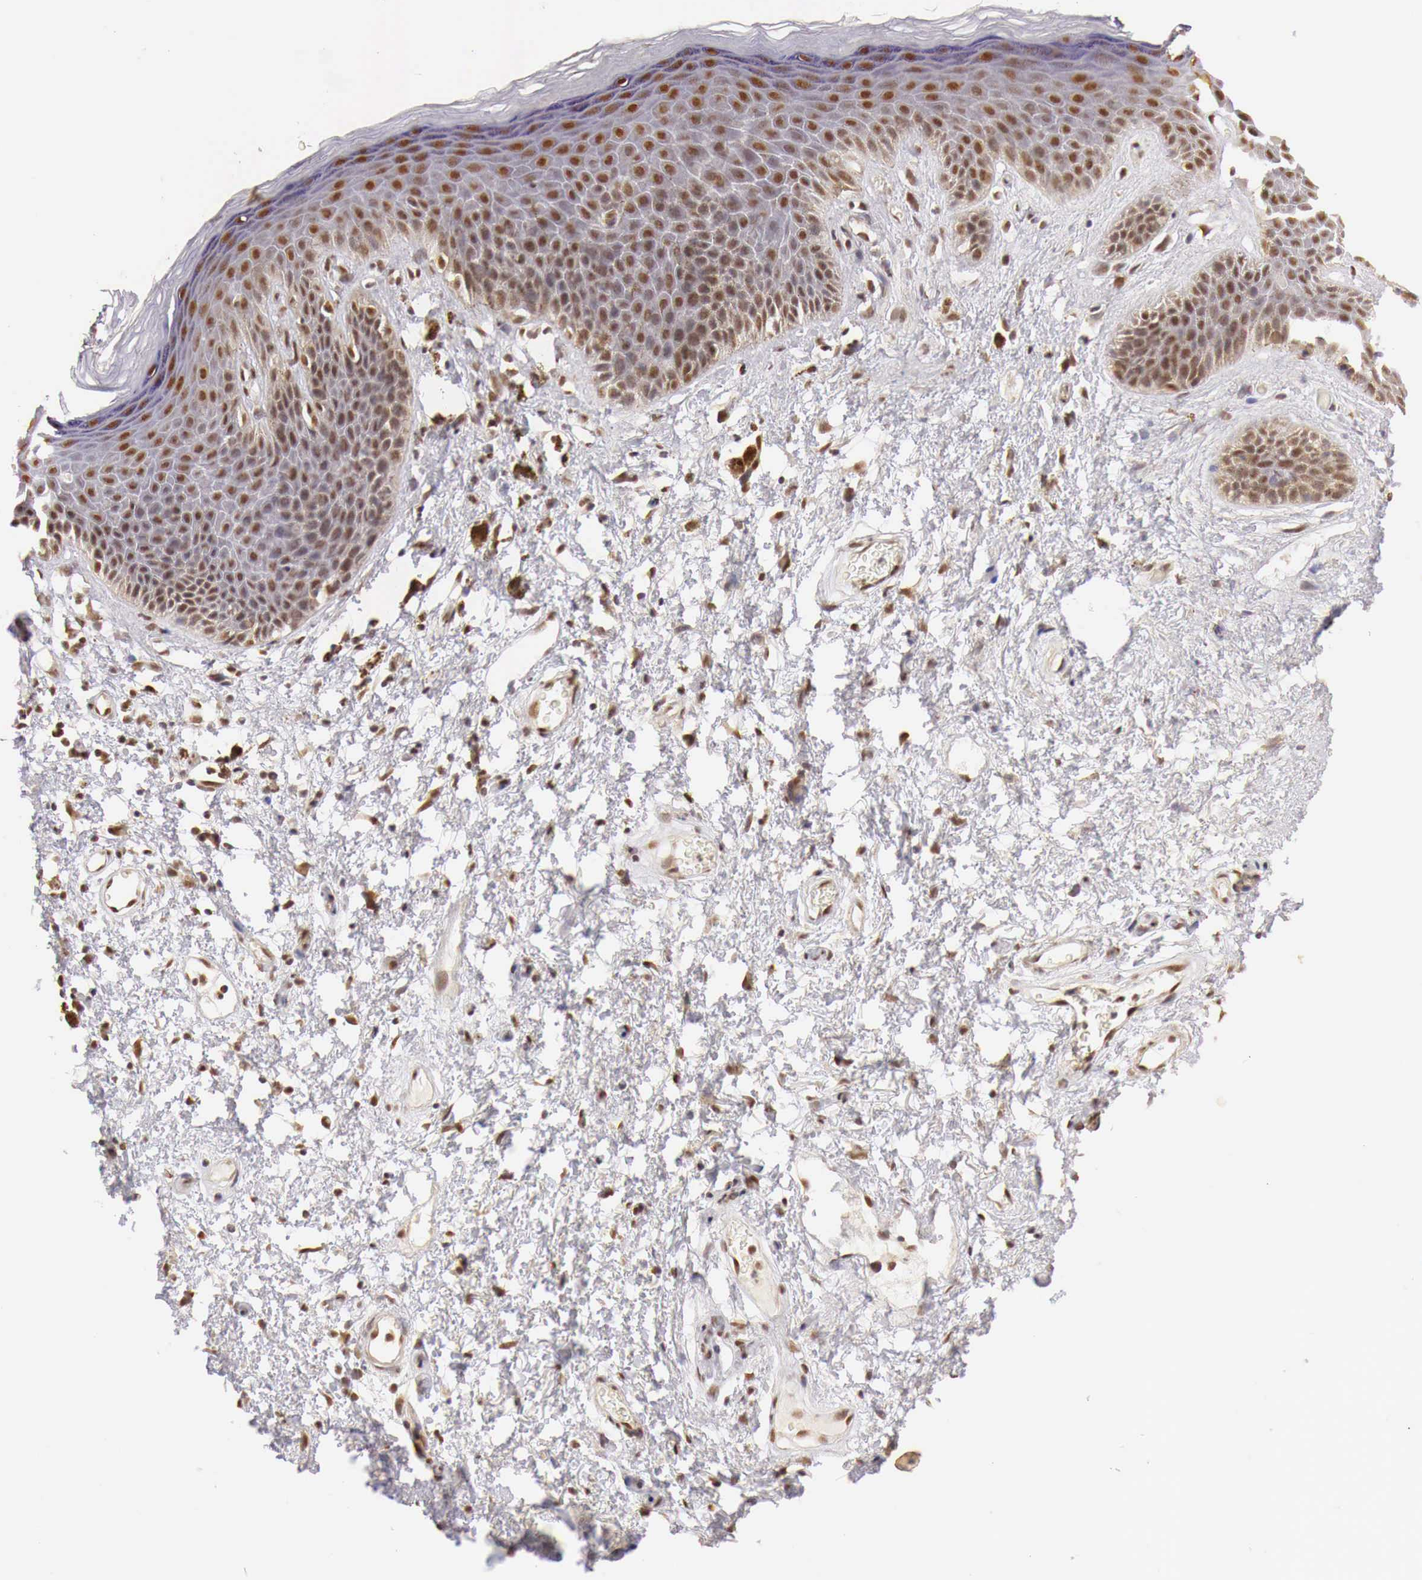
{"staining": {"intensity": "moderate", "quantity": ">75%", "location": "cytoplasmic/membranous,nuclear"}, "tissue": "skin", "cell_type": "Epidermal cells", "image_type": "normal", "snomed": [{"axis": "morphology", "description": "Normal tissue, NOS"}, {"axis": "topography", "description": "Anal"}, {"axis": "topography", "description": "Peripheral nerve tissue"}], "caption": "Immunohistochemical staining of unremarkable skin shows >75% levels of moderate cytoplasmic/membranous,nuclear protein positivity in about >75% of epidermal cells. The staining was performed using DAB, with brown indicating positive protein expression. Nuclei are stained blue with hematoxylin.", "gene": "GPKOW", "patient": {"sex": "female", "age": 46}}